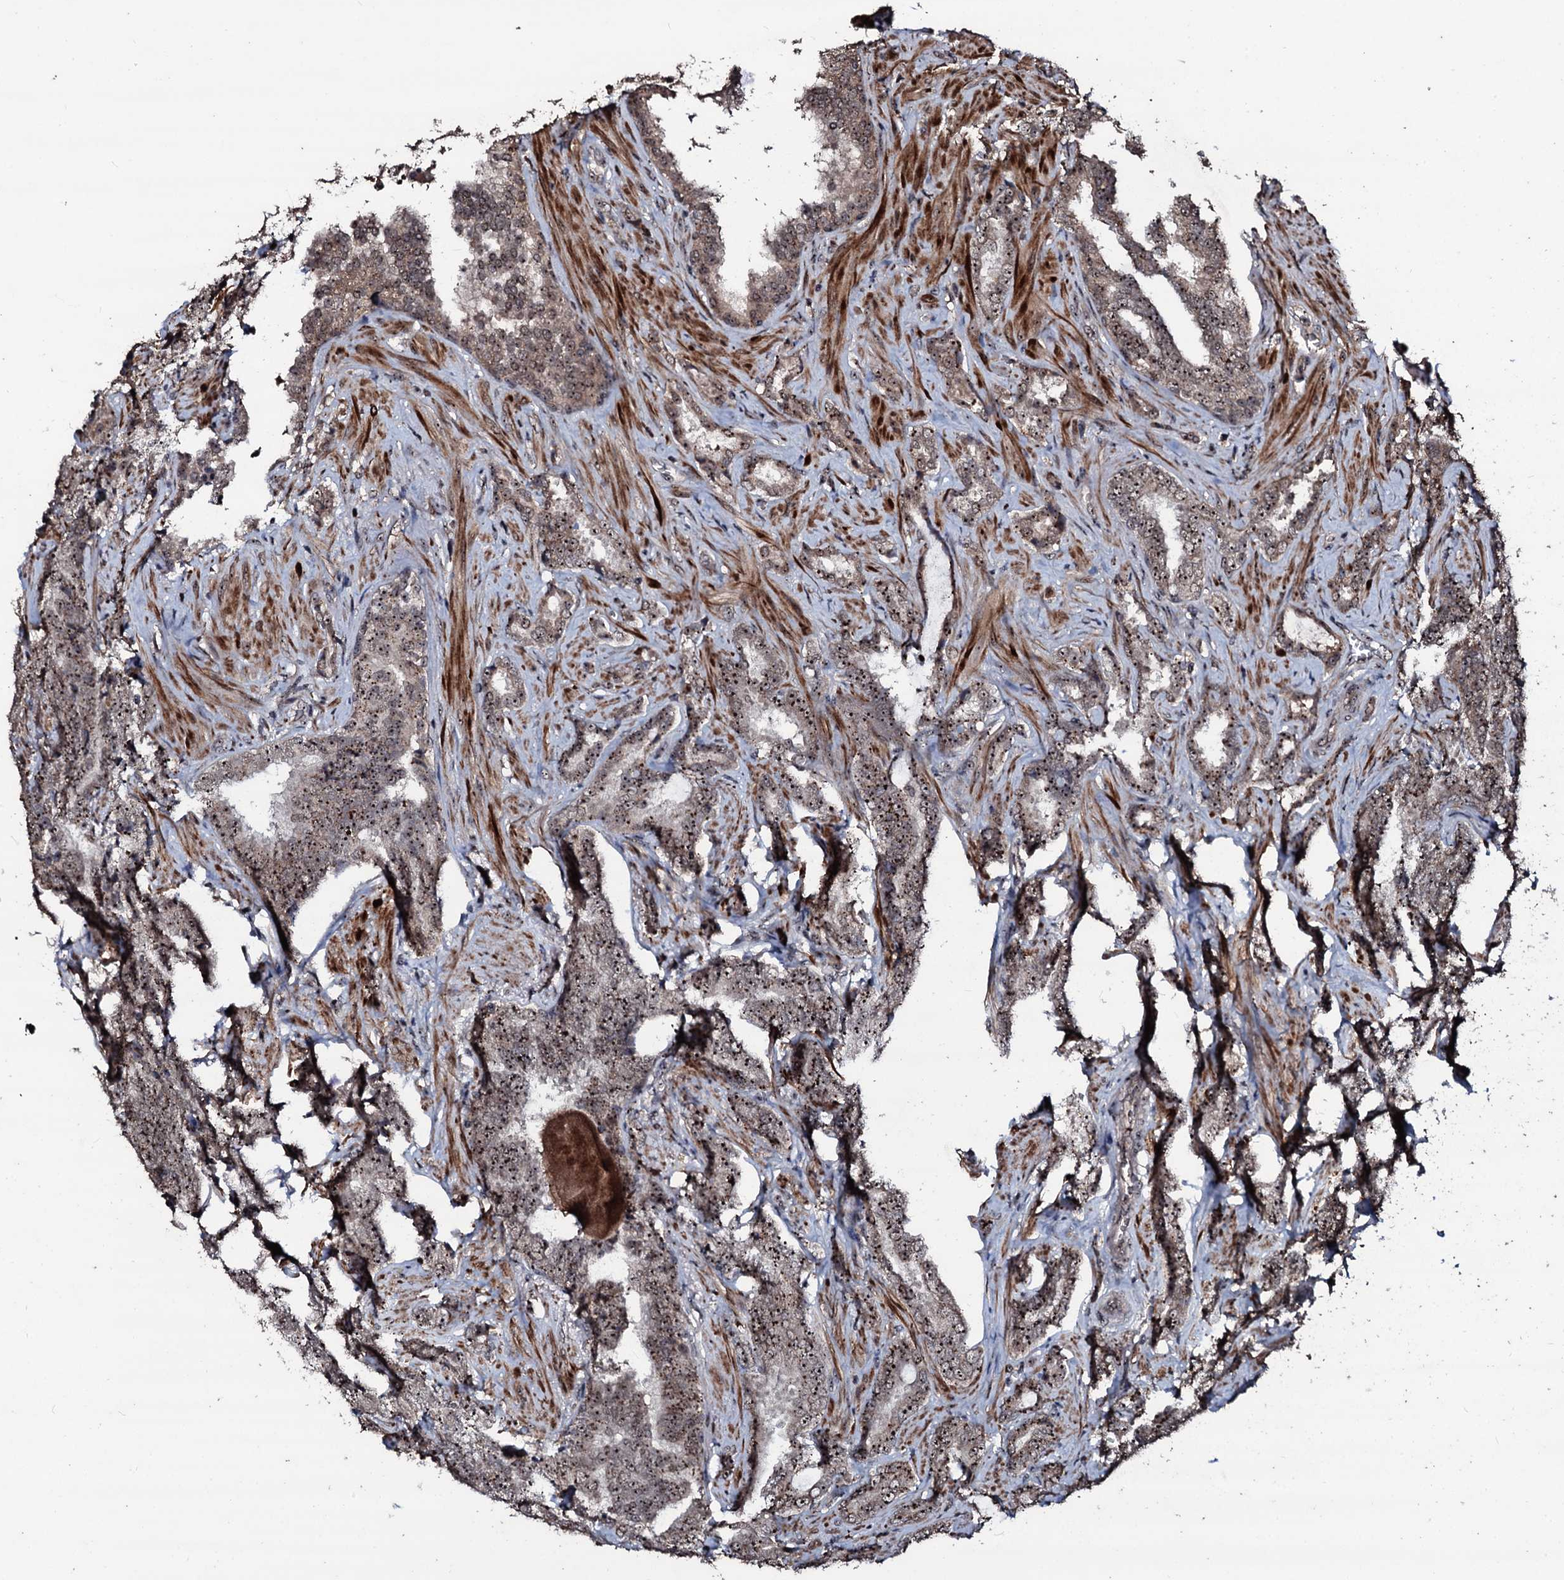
{"staining": {"intensity": "moderate", "quantity": ">75%", "location": "nuclear"}, "tissue": "prostate cancer", "cell_type": "Tumor cells", "image_type": "cancer", "snomed": [{"axis": "morphology", "description": "Adenocarcinoma, High grade"}, {"axis": "topography", "description": "Prostate and seminal vesicle, NOS"}], "caption": "This micrograph reveals immunohistochemistry (IHC) staining of human prostate cancer (adenocarcinoma (high-grade)), with medium moderate nuclear staining in approximately >75% of tumor cells.", "gene": "SUPT7L", "patient": {"sex": "male", "age": 67}}